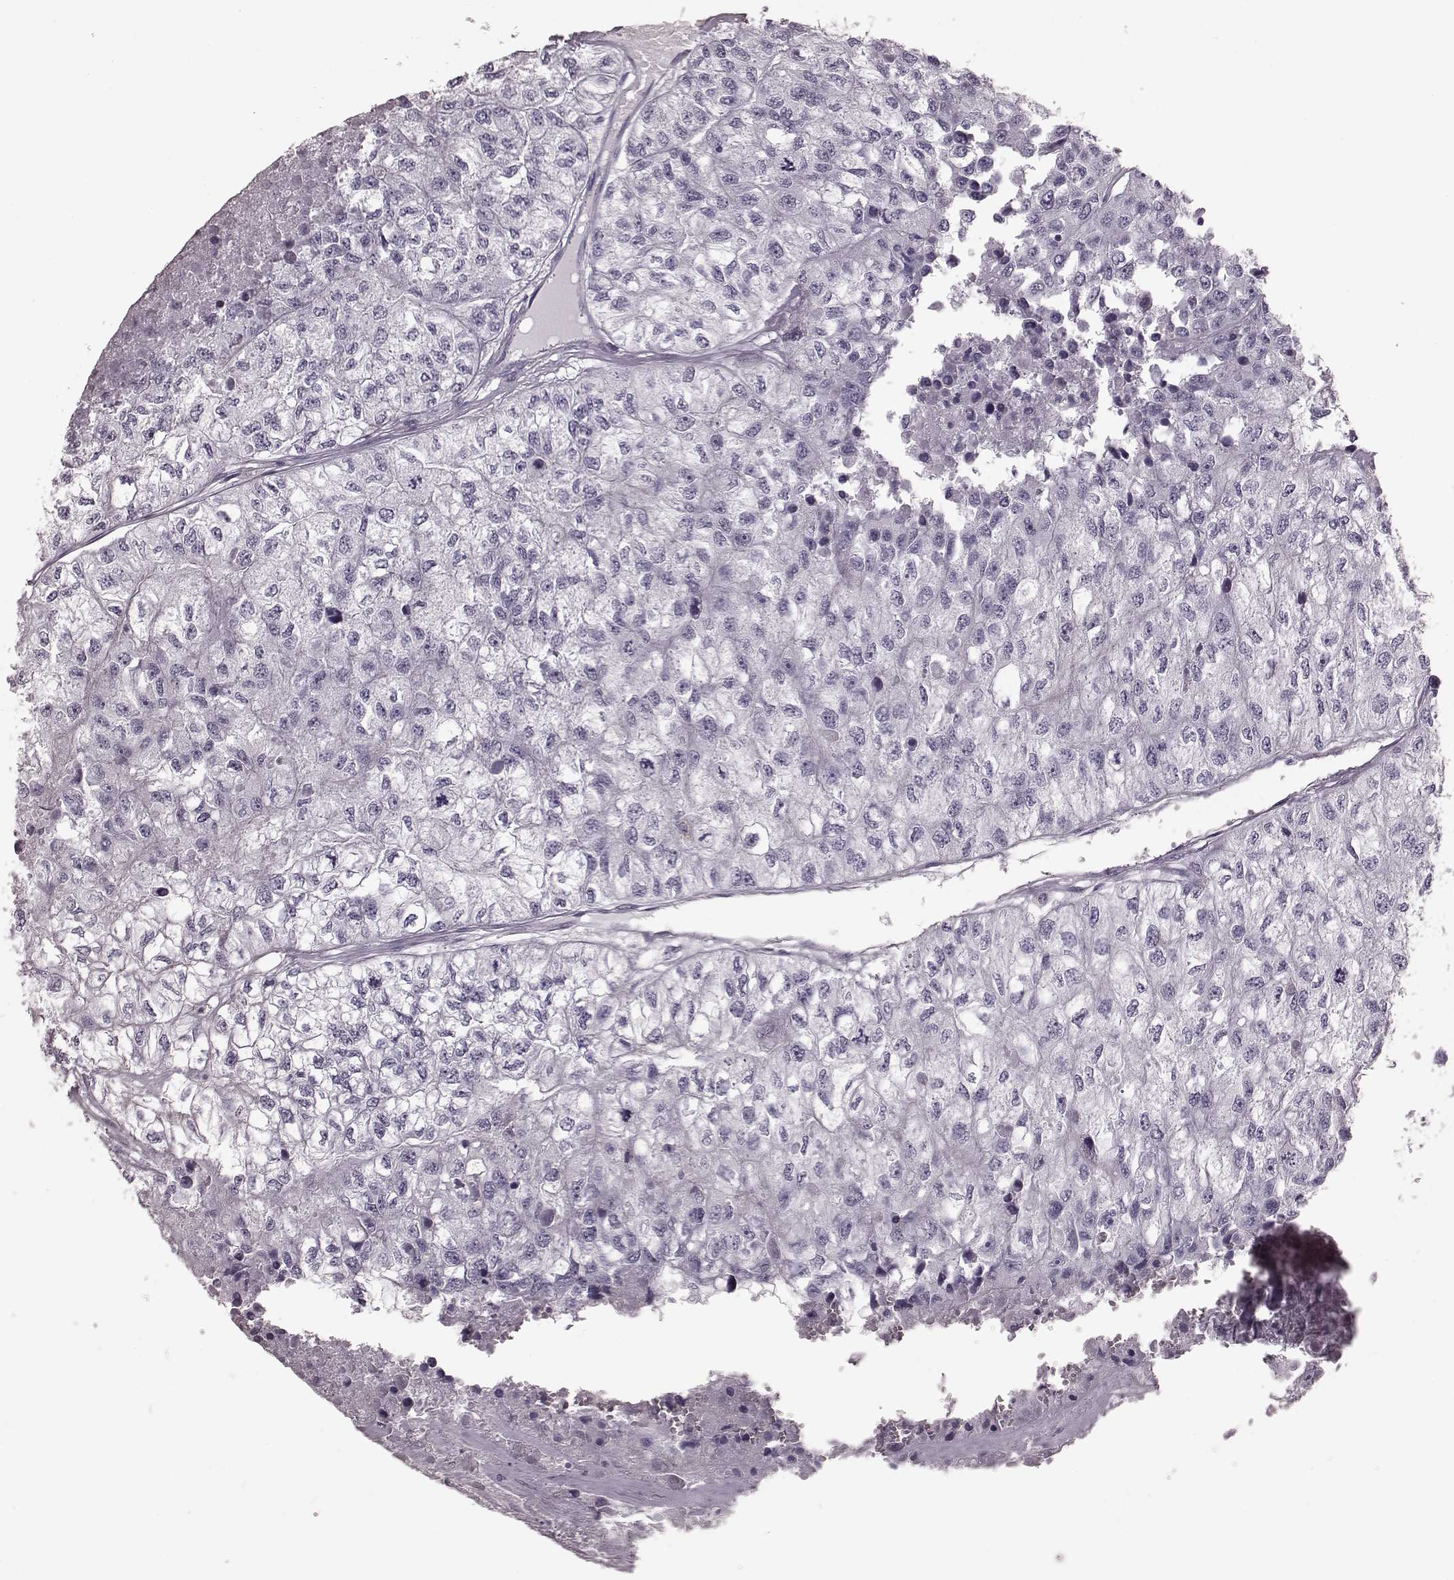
{"staining": {"intensity": "negative", "quantity": "none", "location": "none"}, "tissue": "renal cancer", "cell_type": "Tumor cells", "image_type": "cancer", "snomed": [{"axis": "morphology", "description": "Adenocarcinoma, NOS"}, {"axis": "topography", "description": "Kidney"}], "caption": "There is no significant positivity in tumor cells of renal cancer (adenocarcinoma).", "gene": "CRYBA2", "patient": {"sex": "male", "age": 56}}